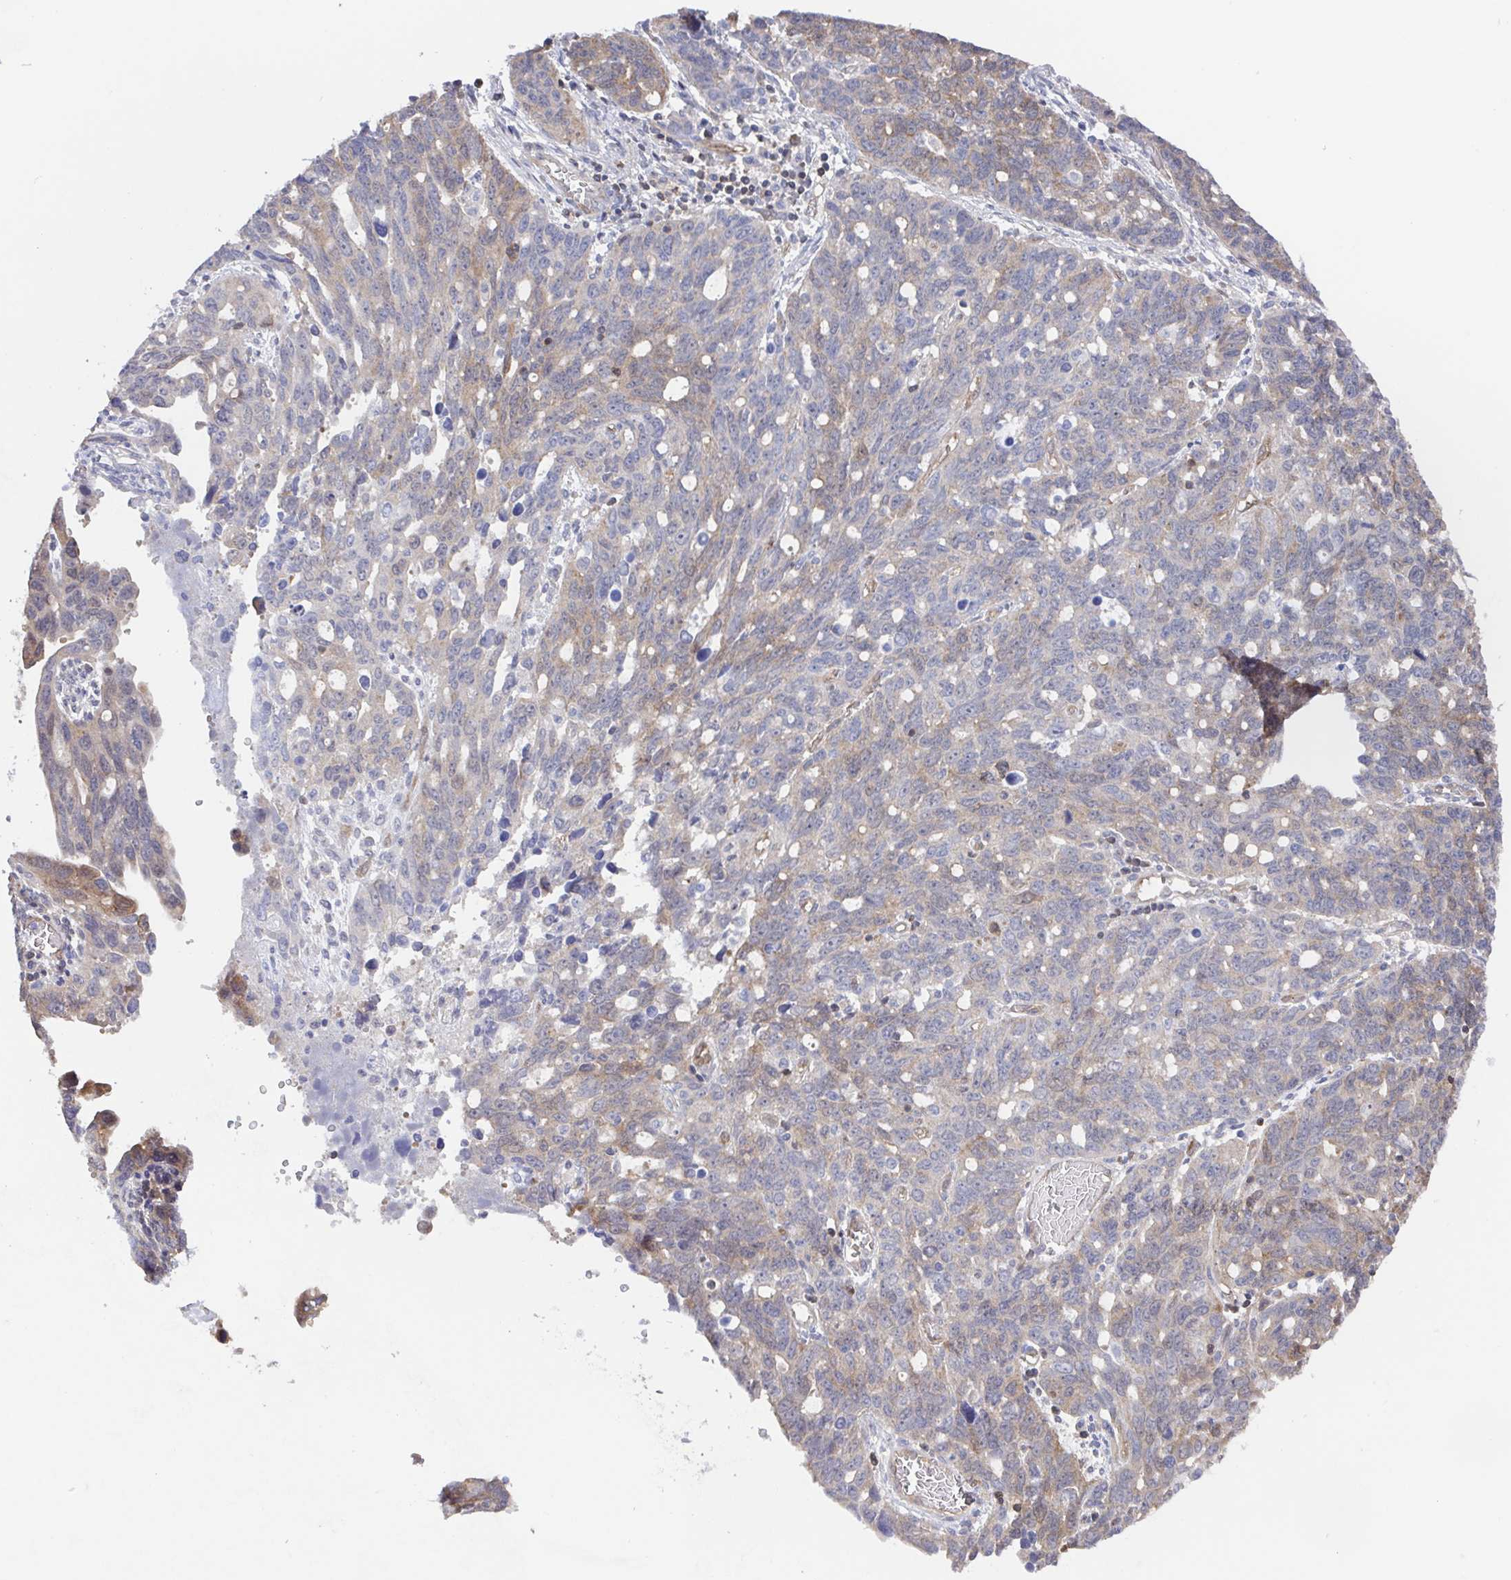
{"staining": {"intensity": "weak", "quantity": "25%-75%", "location": "cytoplasmic/membranous"}, "tissue": "ovarian cancer", "cell_type": "Tumor cells", "image_type": "cancer", "snomed": [{"axis": "morphology", "description": "Cystadenocarcinoma, serous, NOS"}, {"axis": "topography", "description": "Ovary"}], "caption": "Brown immunohistochemical staining in ovarian serous cystadenocarcinoma demonstrates weak cytoplasmic/membranous positivity in about 25%-75% of tumor cells. (Stains: DAB (3,3'-diaminobenzidine) in brown, nuclei in blue, Microscopy: brightfield microscopy at high magnification).", "gene": "AGFG2", "patient": {"sex": "female", "age": 69}}